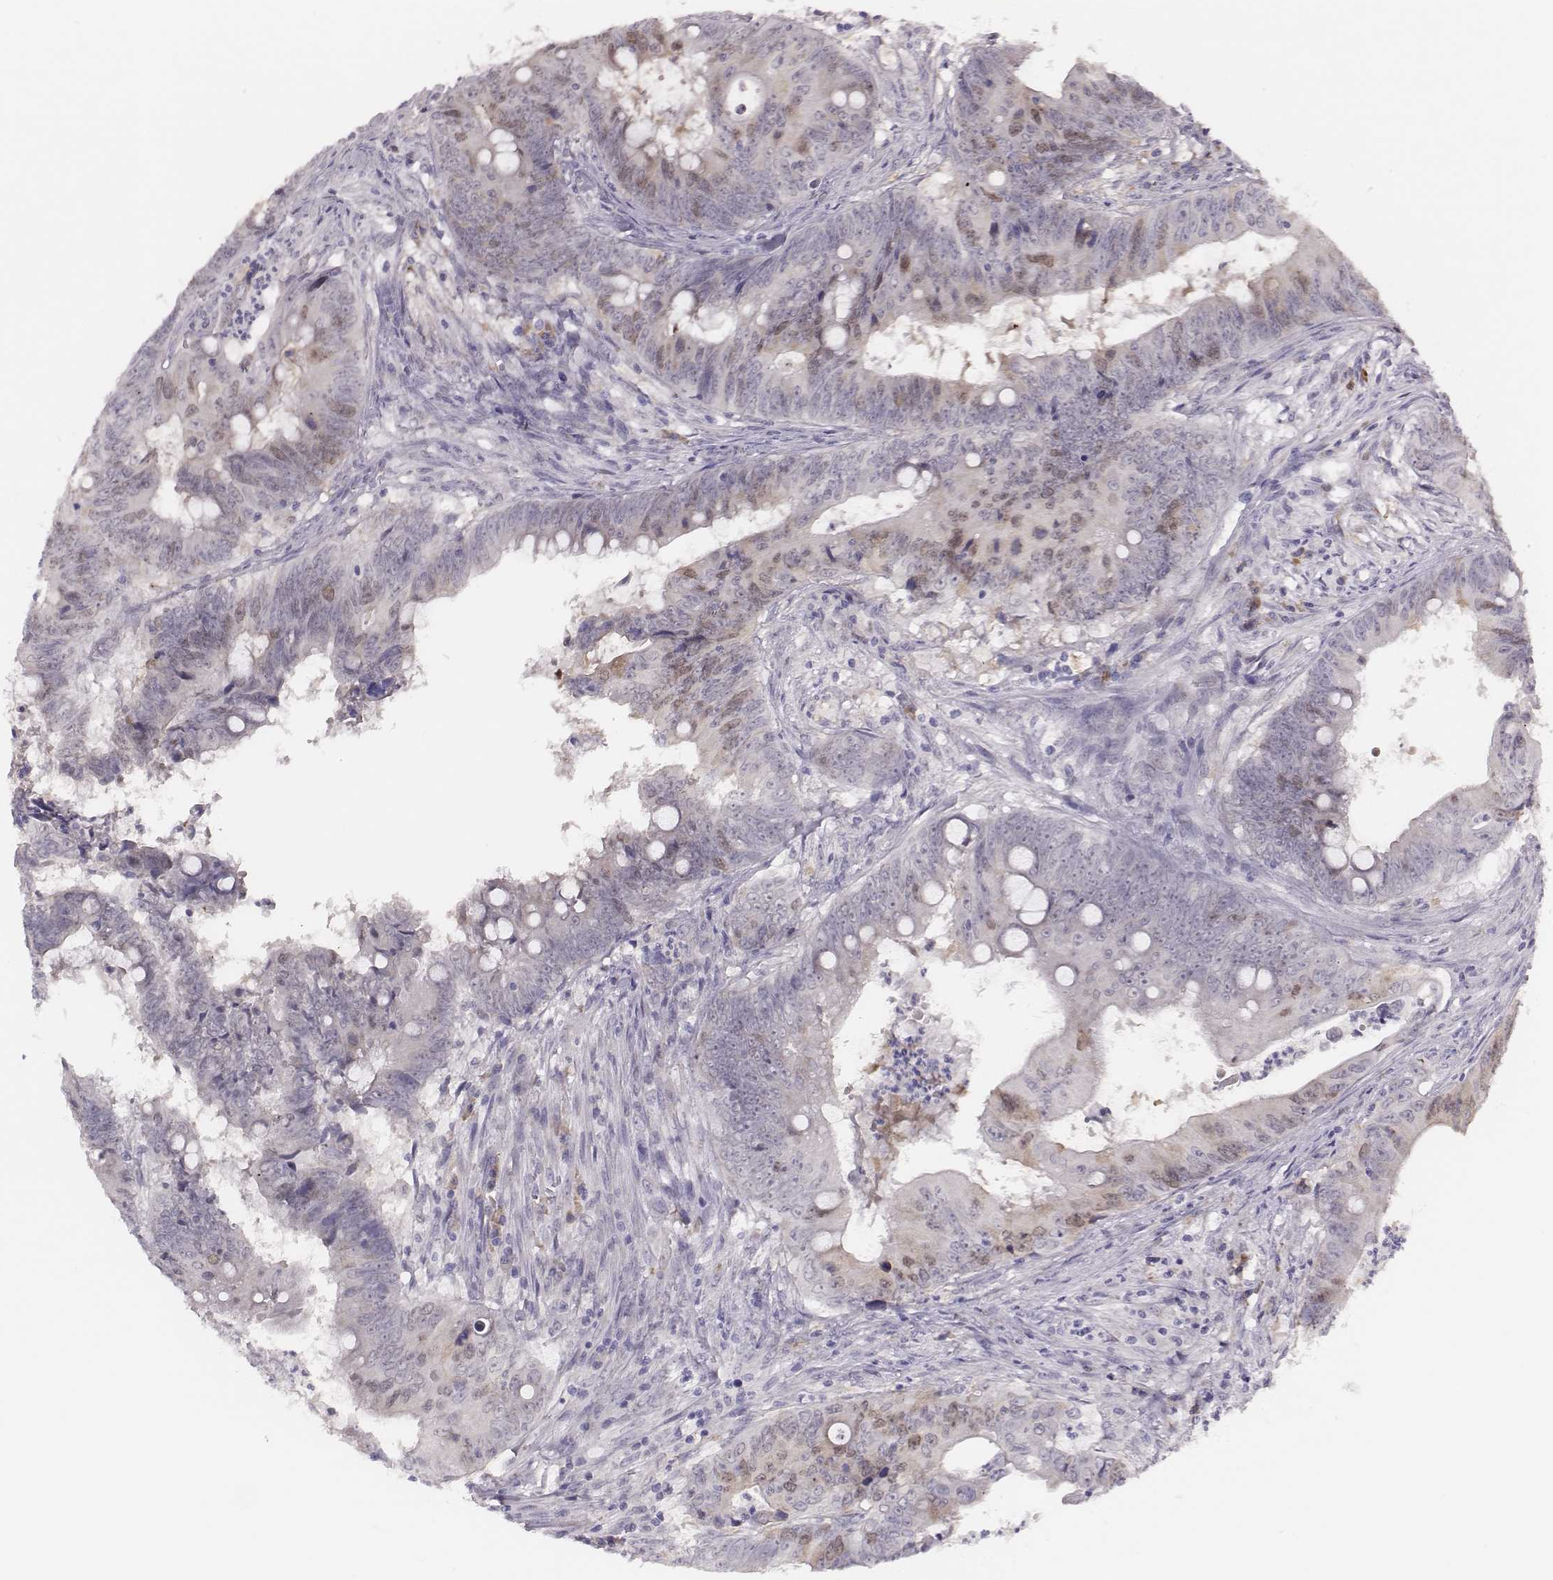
{"staining": {"intensity": "weak", "quantity": "25%-75%", "location": "cytoplasmic/membranous,nuclear"}, "tissue": "colorectal cancer", "cell_type": "Tumor cells", "image_type": "cancer", "snomed": [{"axis": "morphology", "description": "Adenocarcinoma, NOS"}, {"axis": "topography", "description": "Colon"}], "caption": "The histopathology image reveals immunohistochemical staining of colorectal cancer. There is weak cytoplasmic/membranous and nuclear staining is present in approximately 25%-75% of tumor cells.", "gene": "PBK", "patient": {"sex": "female", "age": 82}}